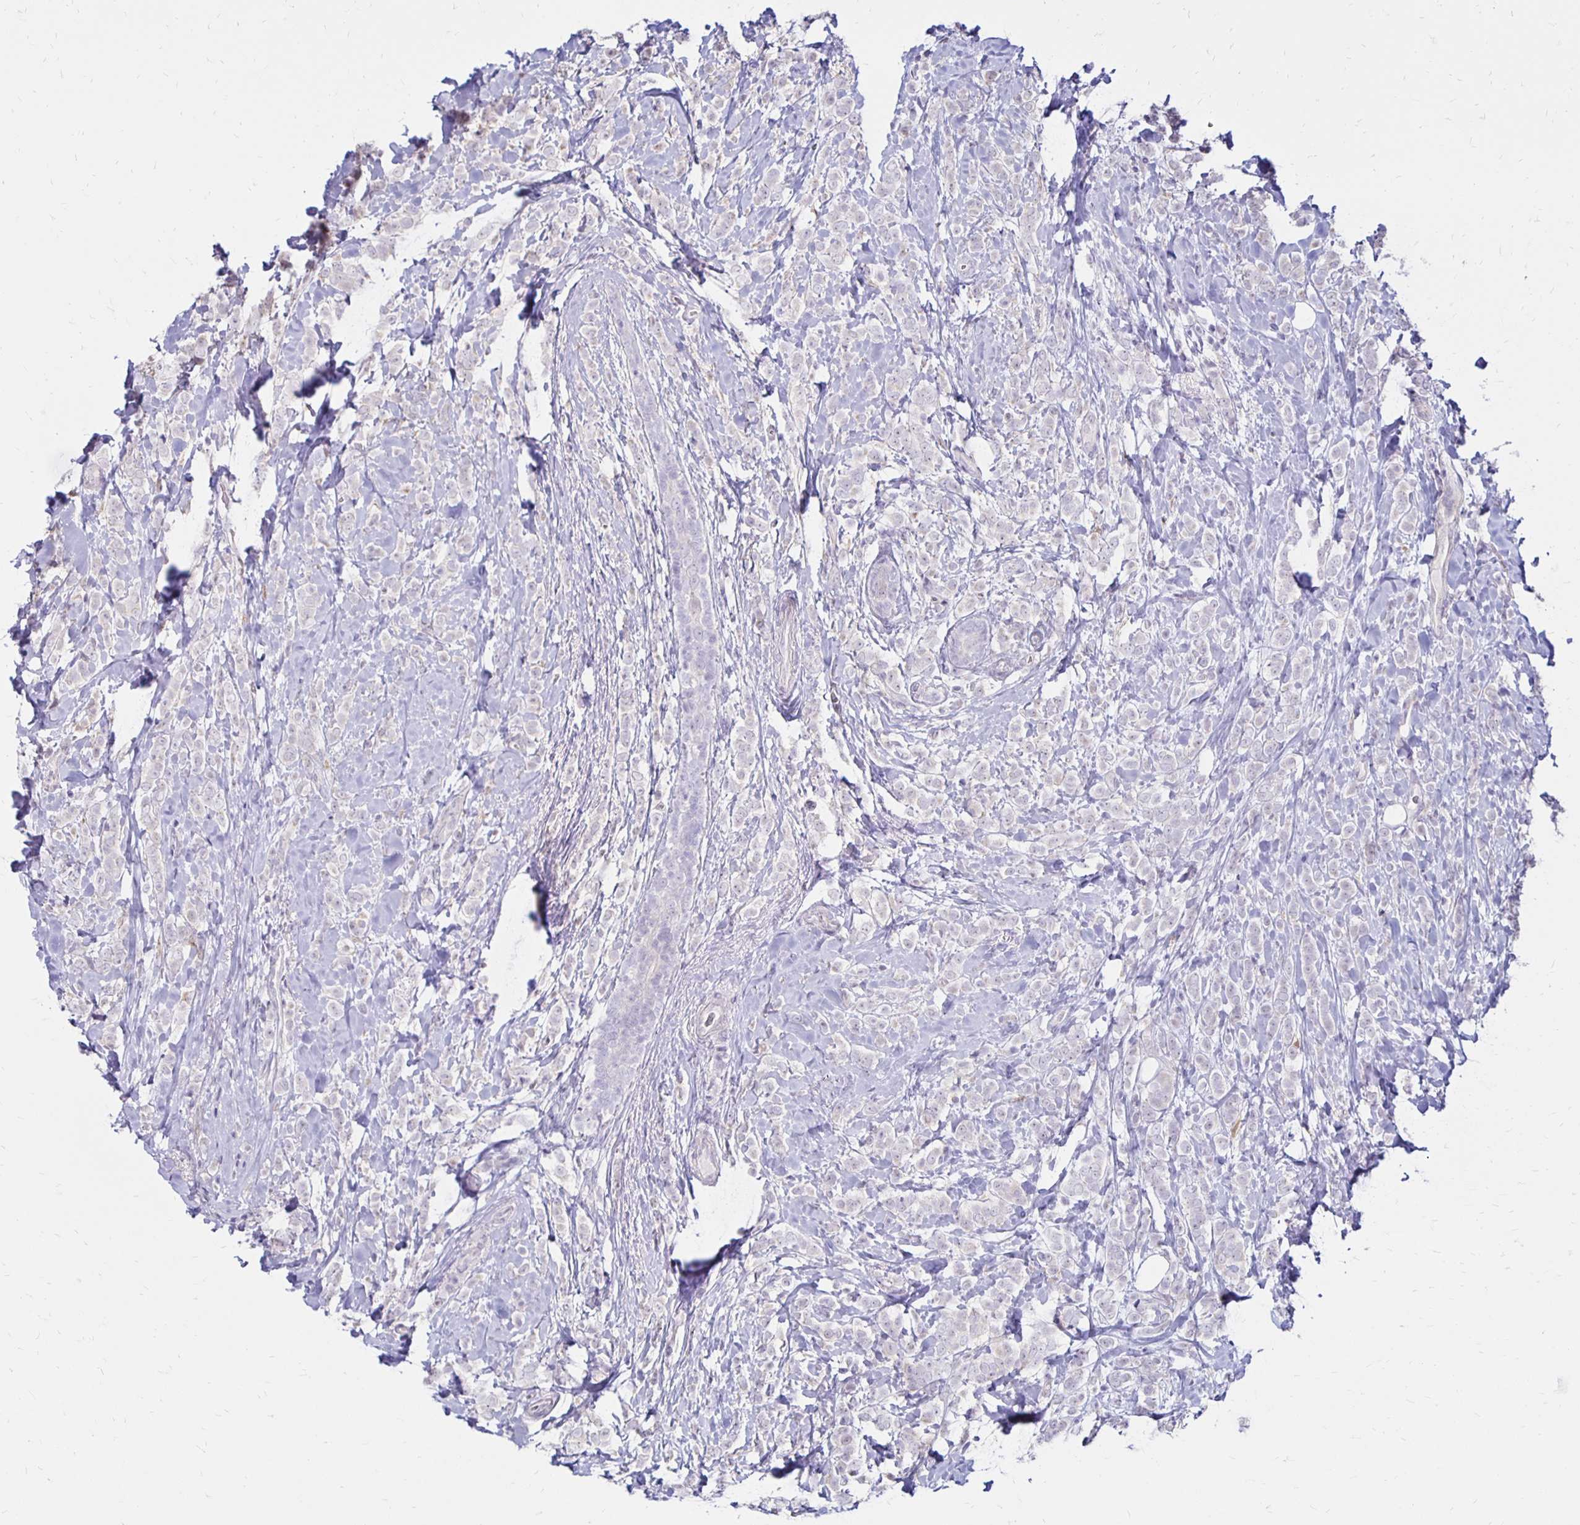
{"staining": {"intensity": "negative", "quantity": "none", "location": "none"}, "tissue": "breast cancer", "cell_type": "Tumor cells", "image_type": "cancer", "snomed": [{"axis": "morphology", "description": "Lobular carcinoma"}, {"axis": "topography", "description": "Breast"}], "caption": "Human breast cancer stained for a protein using immunohistochemistry (IHC) demonstrates no staining in tumor cells.", "gene": "DAGLA", "patient": {"sex": "female", "age": 49}}